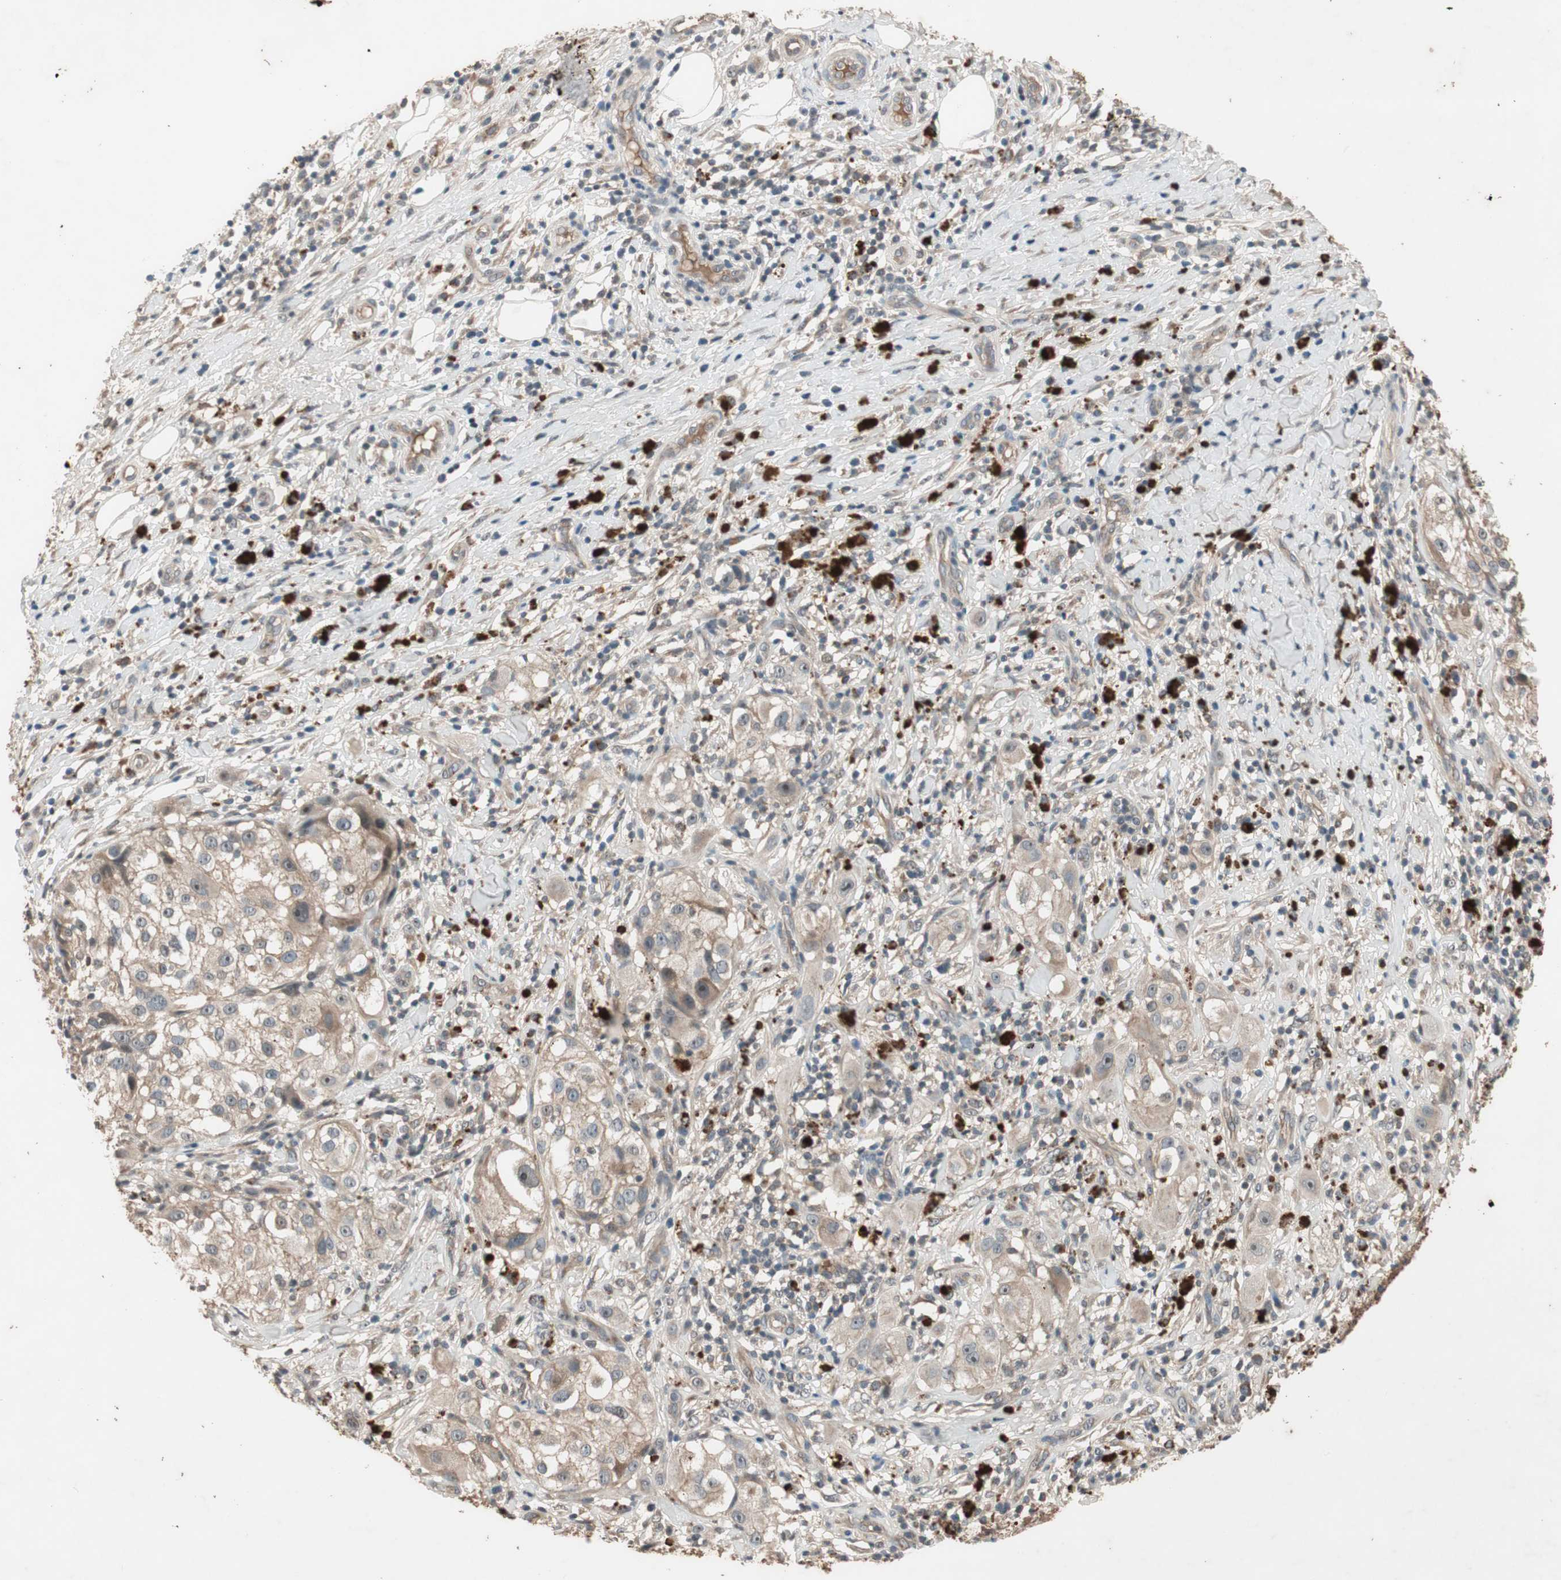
{"staining": {"intensity": "moderate", "quantity": ">75%", "location": "cytoplasmic/membranous"}, "tissue": "melanoma", "cell_type": "Tumor cells", "image_type": "cancer", "snomed": [{"axis": "morphology", "description": "Necrosis, NOS"}, {"axis": "morphology", "description": "Malignant melanoma, NOS"}, {"axis": "topography", "description": "Skin"}], "caption": "There is medium levels of moderate cytoplasmic/membranous positivity in tumor cells of malignant melanoma, as demonstrated by immunohistochemical staining (brown color).", "gene": "NSF", "patient": {"sex": "female", "age": 87}}